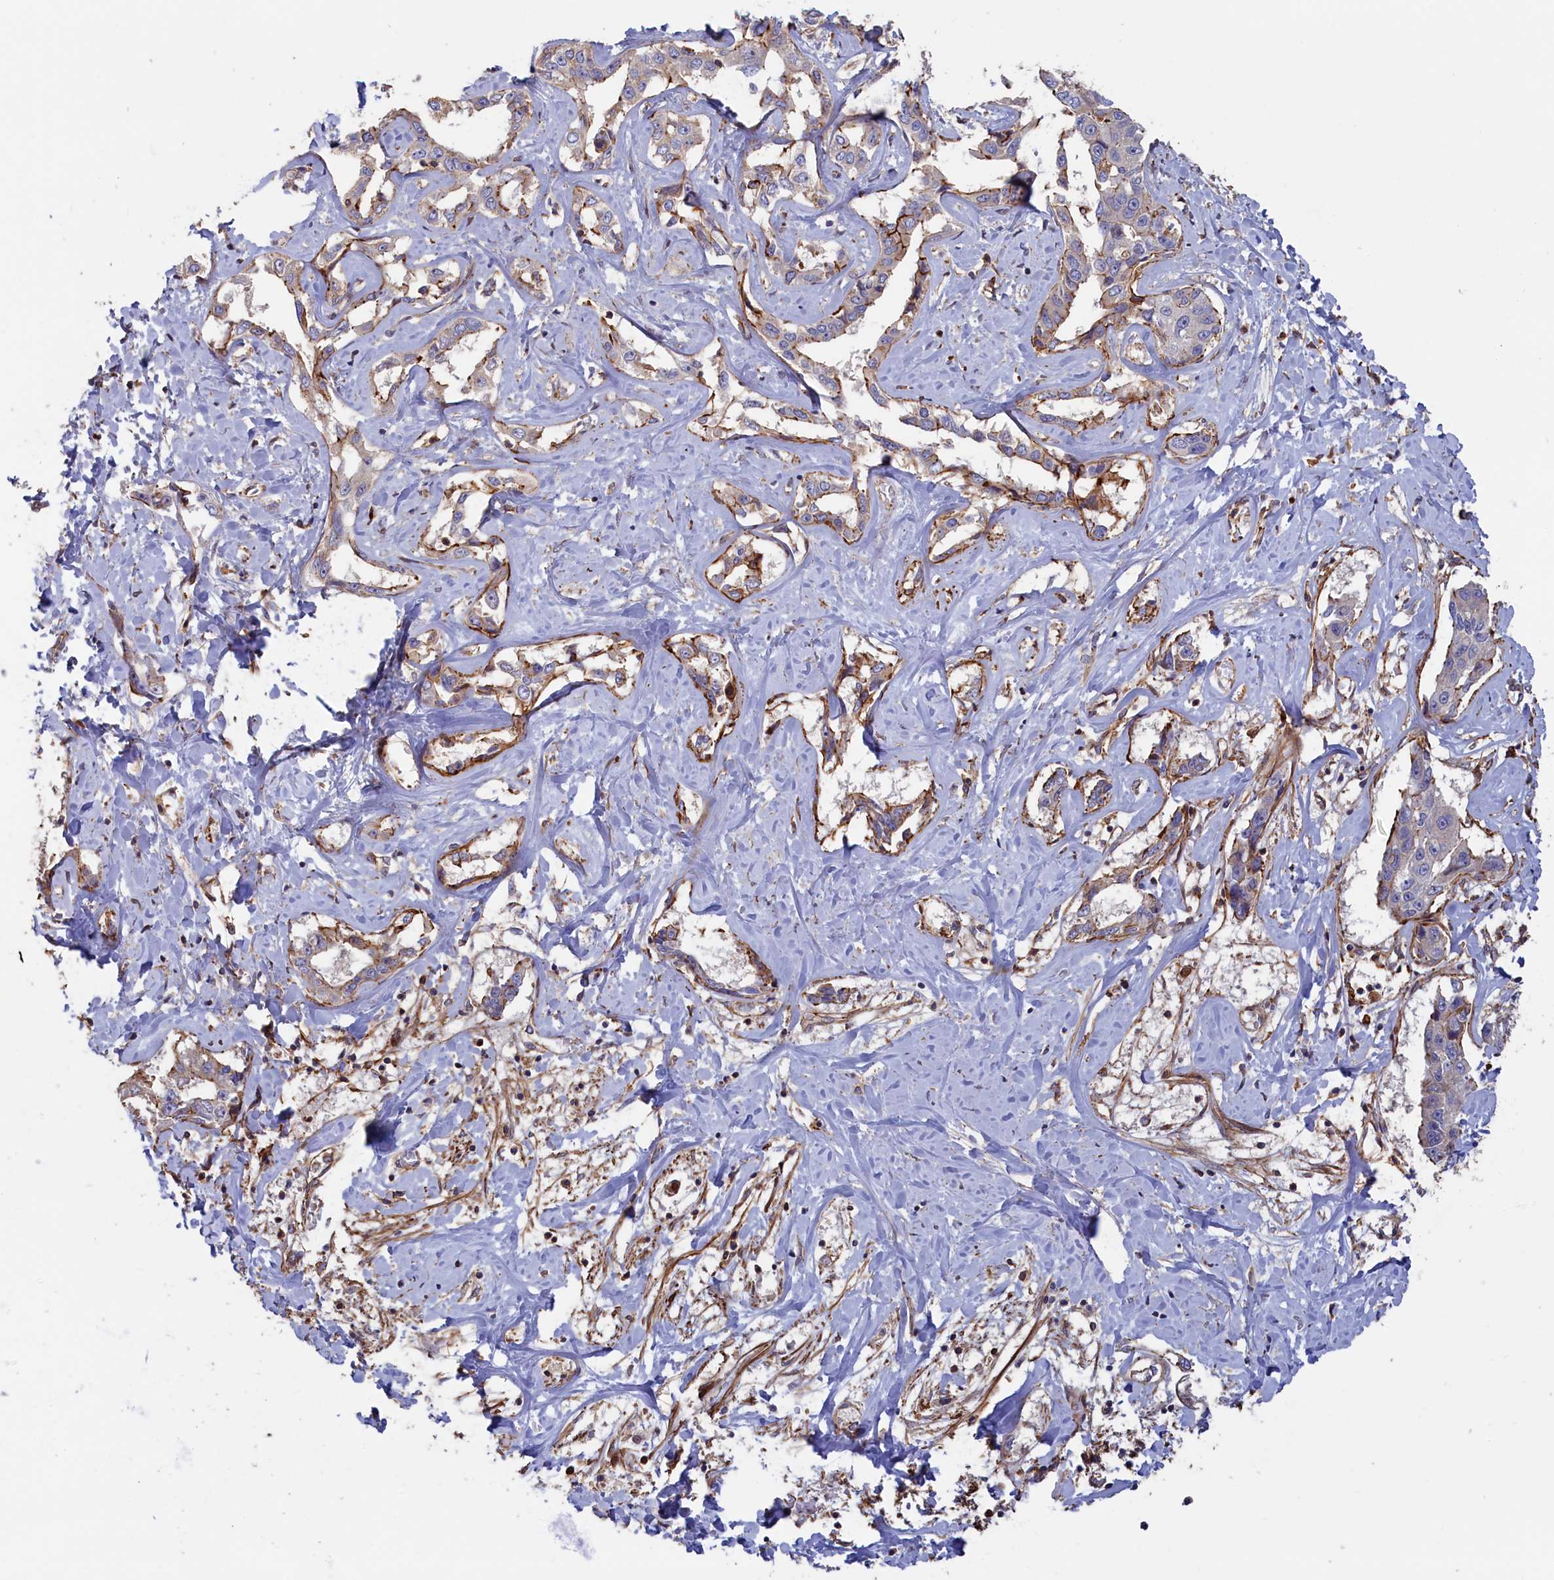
{"staining": {"intensity": "moderate", "quantity": "<25%", "location": "cytoplasmic/membranous"}, "tissue": "liver cancer", "cell_type": "Tumor cells", "image_type": "cancer", "snomed": [{"axis": "morphology", "description": "Cholangiocarcinoma"}, {"axis": "topography", "description": "Liver"}], "caption": "Protein staining exhibits moderate cytoplasmic/membranous positivity in about <25% of tumor cells in liver cholangiocarcinoma. (DAB IHC with brightfield microscopy, high magnification).", "gene": "ANKRD27", "patient": {"sex": "male", "age": 59}}